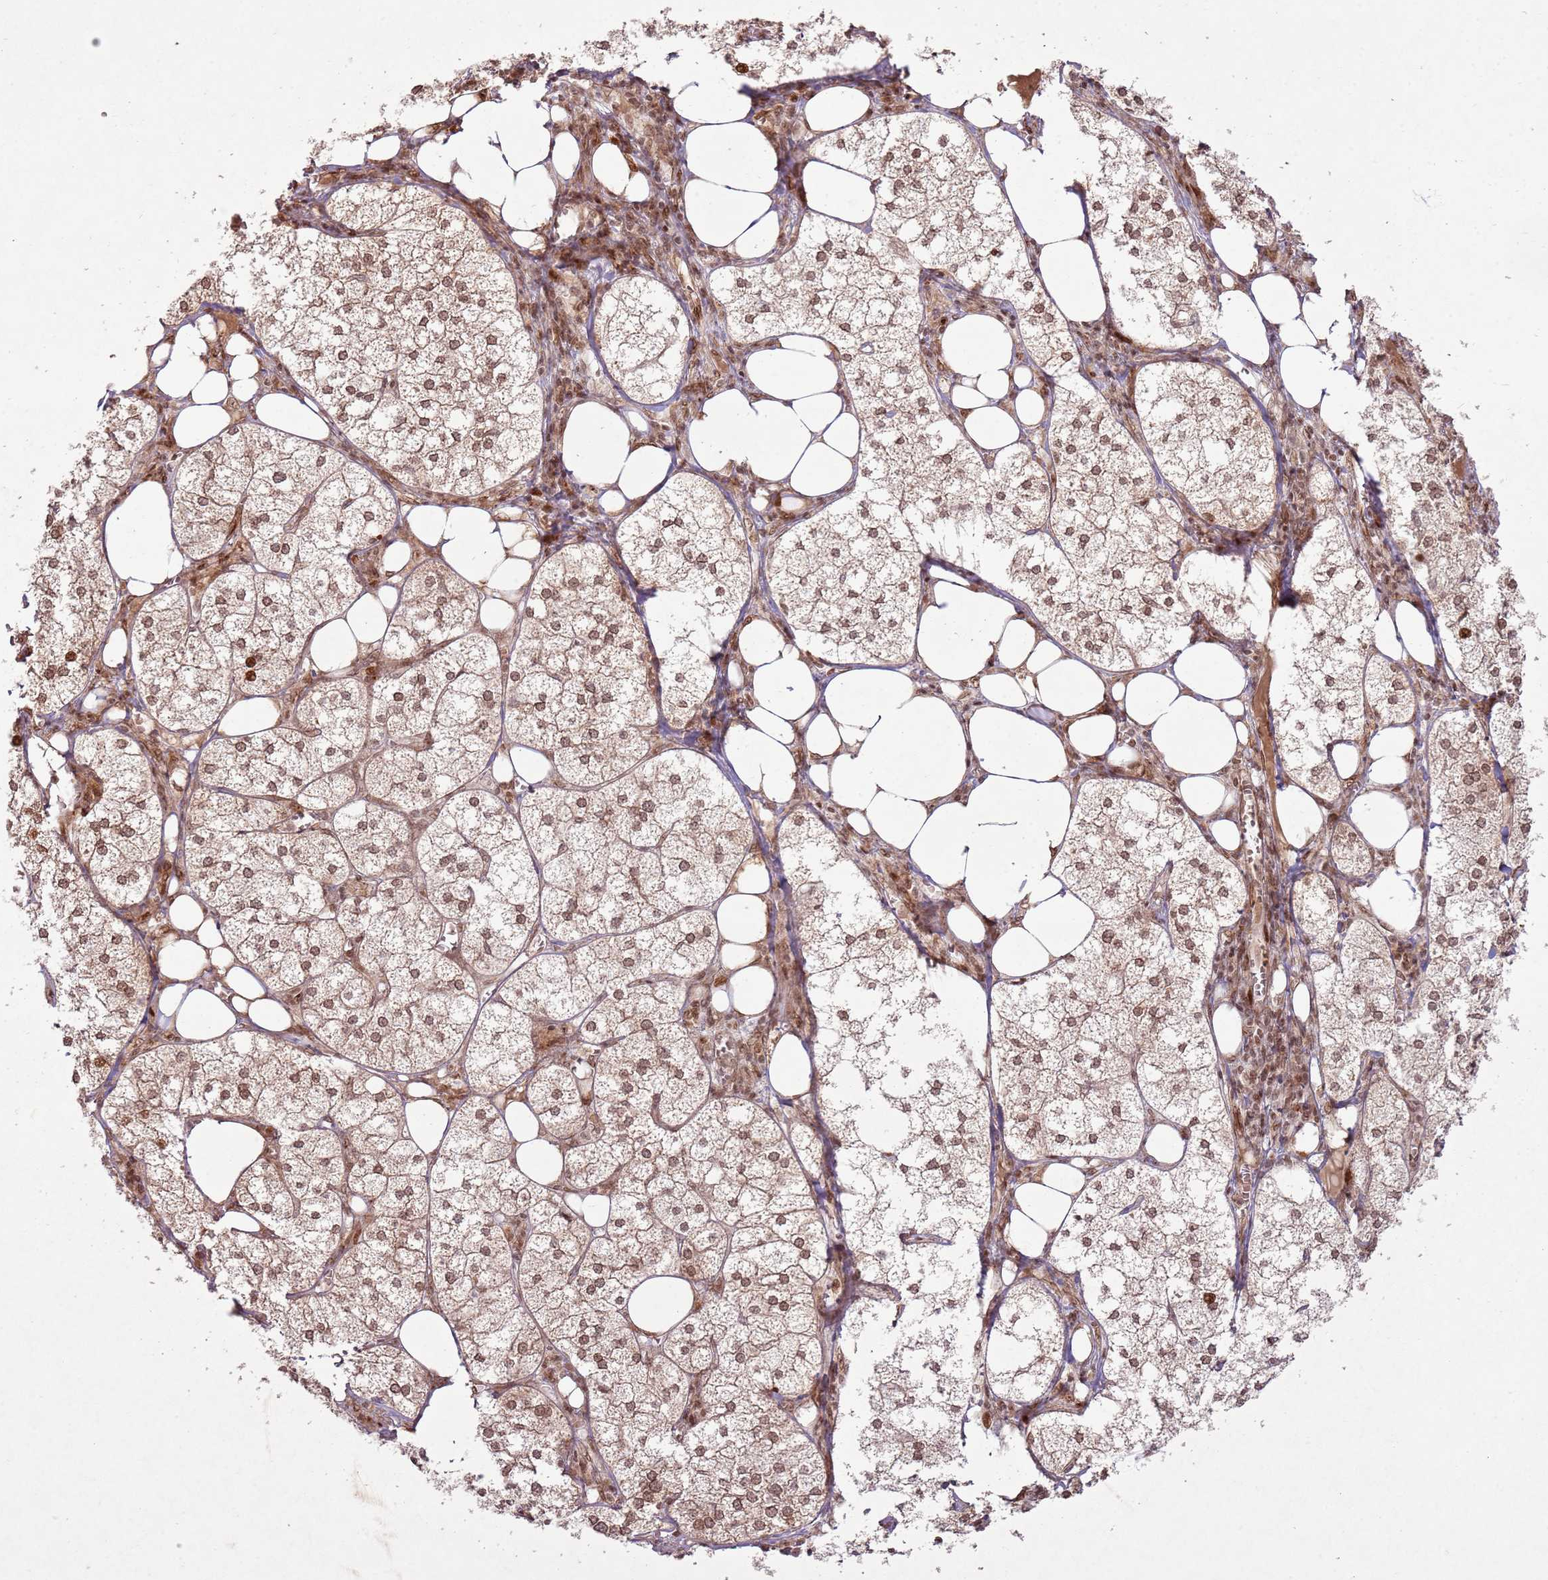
{"staining": {"intensity": "moderate", "quantity": ">75%", "location": "cytoplasmic/membranous,nuclear"}, "tissue": "adrenal gland", "cell_type": "Glandular cells", "image_type": "normal", "snomed": [{"axis": "morphology", "description": "Normal tissue, NOS"}, {"axis": "topography", "description": "Adrenal gland"}], "caption": "Adrenal gland stained for a protein displays moderate cytoplasmic/membranous,nuclear positivity in glandular cells. The protein is shown in brown color, while the nuclei are stained blue.", "gene": "KLHL36", "patient": {"sex": "female", "age": 61}}